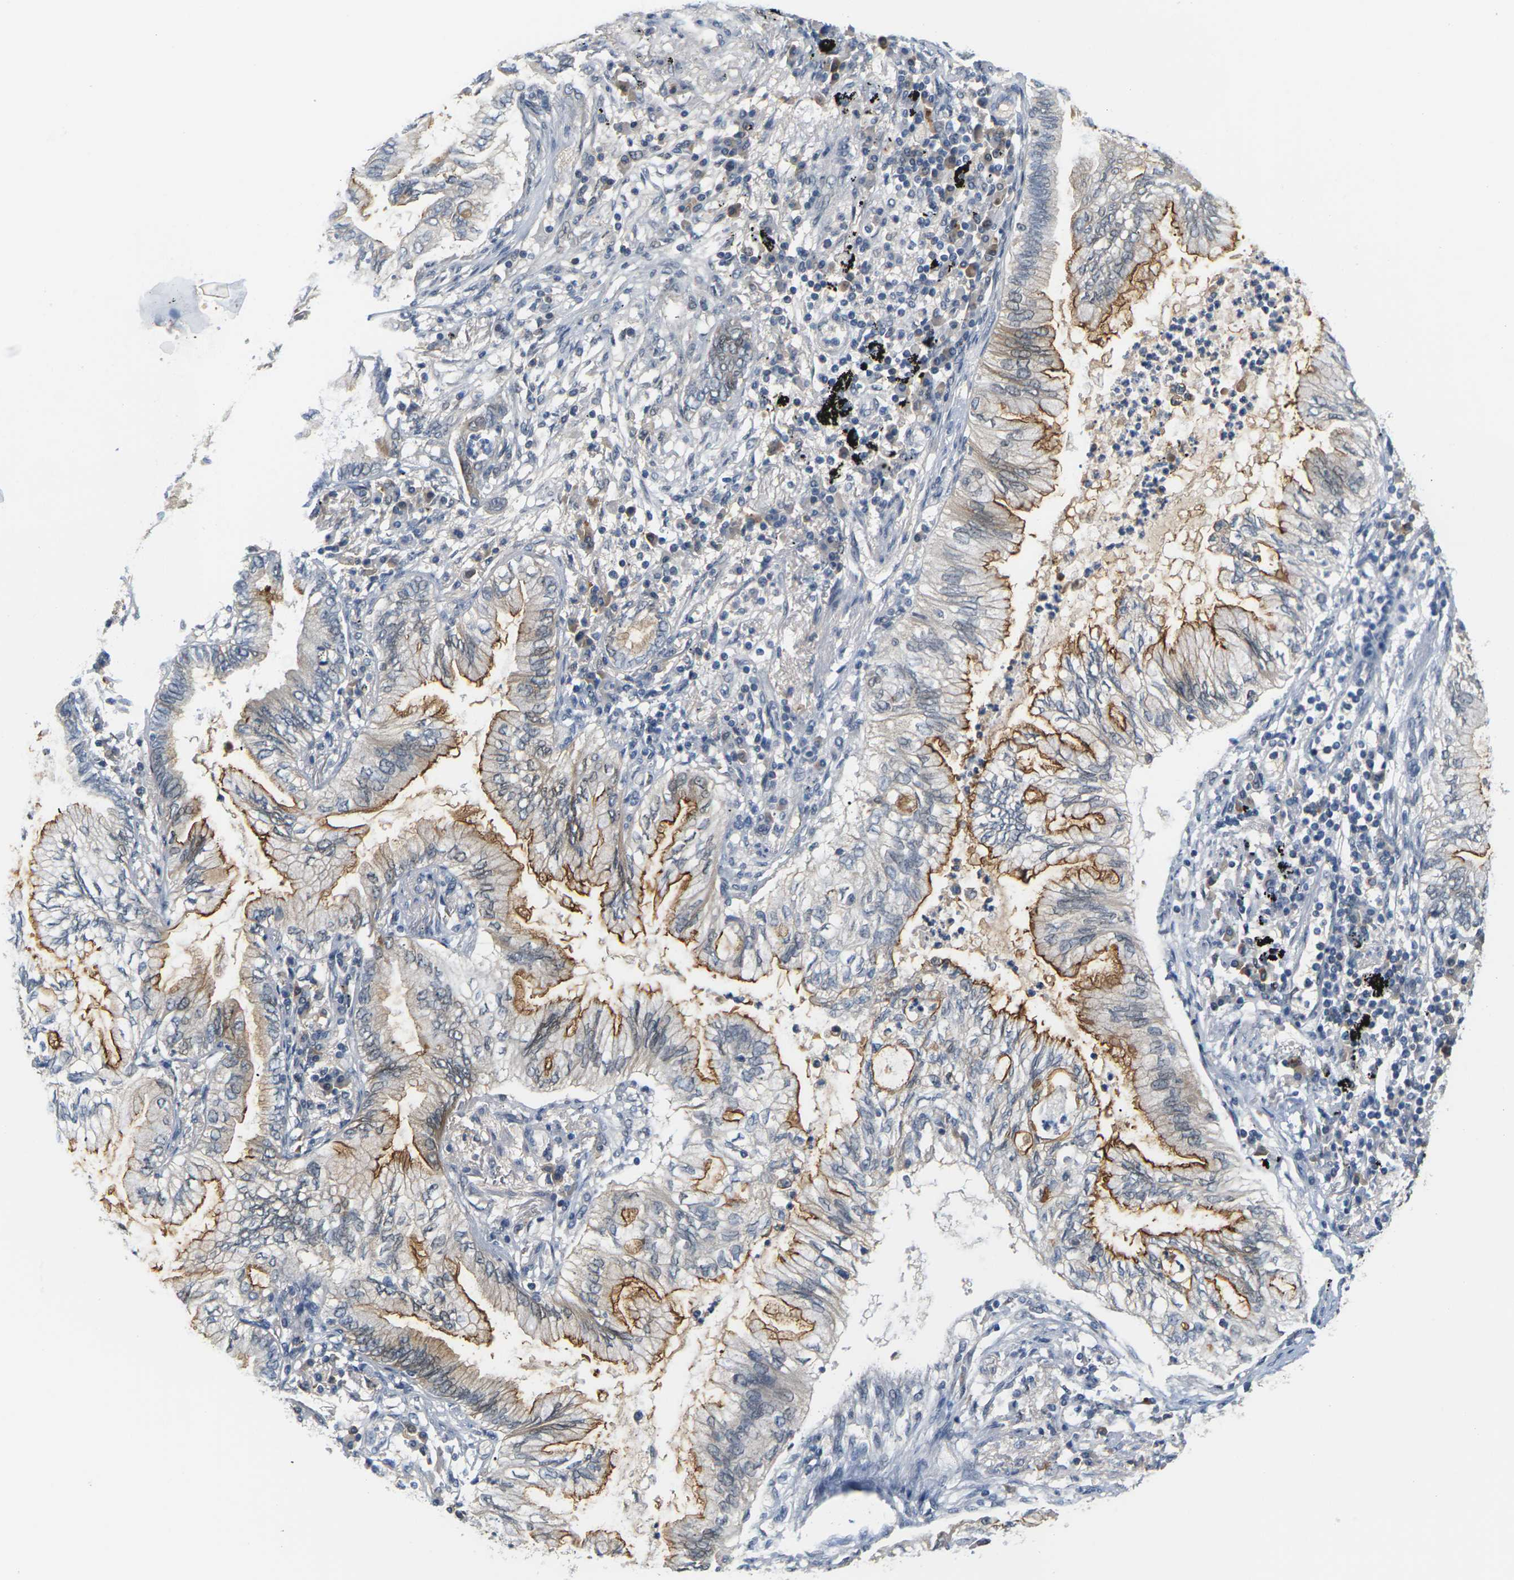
{"staining": {"intensity": "strong", "quantity": ">75%", "location": "cytoplasmic/membranous"}, "tissue": "lung cancer", "cell_type": "Tumor cells", "image_type": "cancer", "snomed": [{"axis": "morphology", "description": "Normal tissue, NOS"}, {"axis": "morphology", "description": "Adenocarcinoma, NOS"}, {"axis": "topography", "description": "Bronchus"}, {"axis": "topography", "description": "Lung"}], "caption": "Tumor cells show strong cytoplasmic/membranous expression in about >75% of cells in lung cancer (adenocarcinoma).", "gene": "PKP2", "patient": {"sex": "female", "age": 70}}